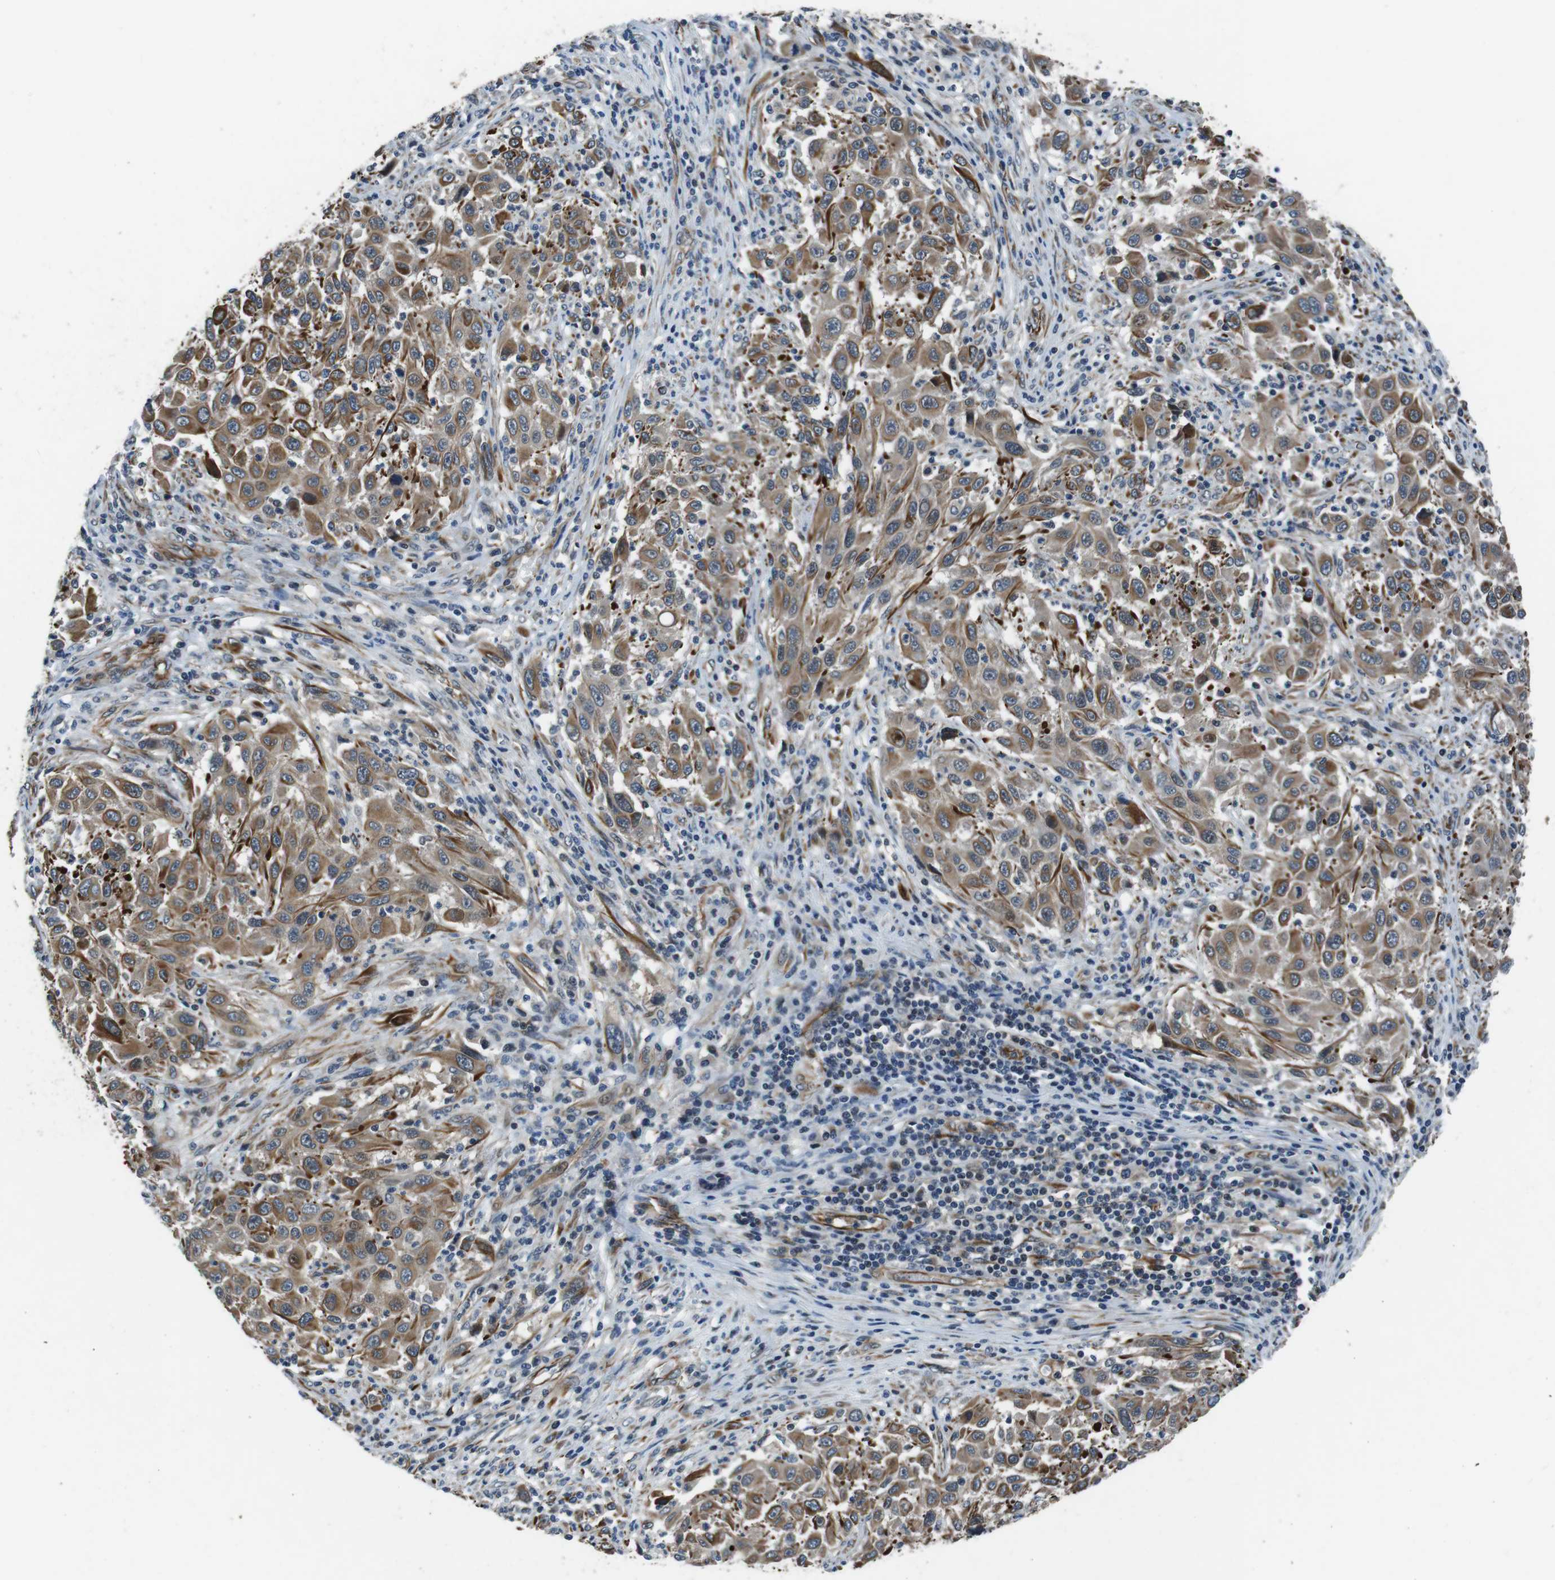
{"staining": {"intensity": "moderate", "quantity": ">75%", "location": "cytoplasmic/membranous"}, "tissue": "melanoma", "cell_type": "Tumor cells", "image_type": "cancer", "snomed": [{"axis": "morphology", "description": "Malignant melanoma, Metastatic site"}, {"axis": "topography", "description": "Lymph node"}], "caption": "Moderate cytoplasmic/membranous protein positivity is seen in about >75% of tumor cells in malignant melanoma (metastatic site).", "gene": "LRRC49", "patient": {"sex": "male", "age": 61}}